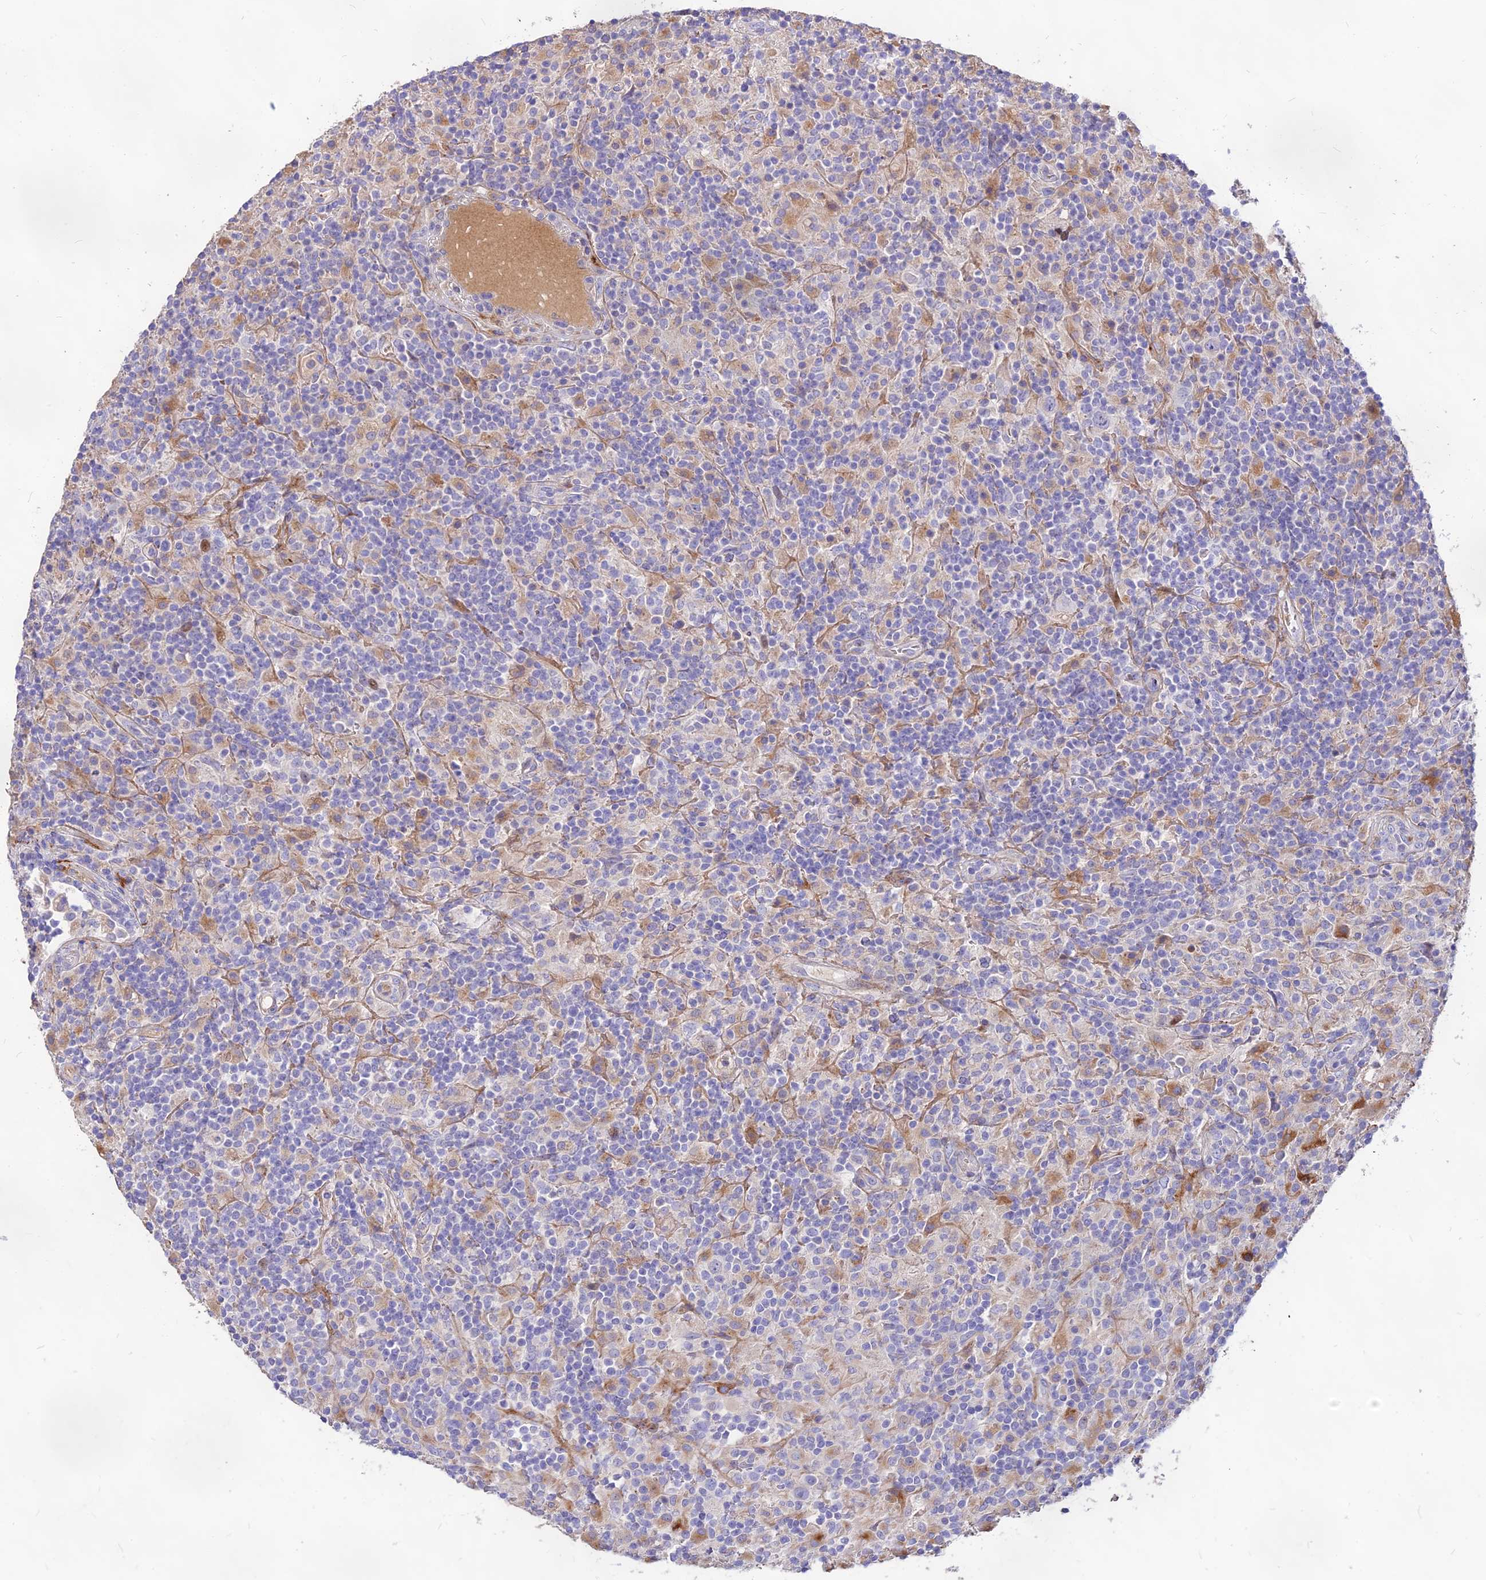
{"staining": {"intensity": "negative", "quantity": "none", "location": "none"}, "tissue": "lymphoma", "cell_type": "Tumor cells", "image_type": "cancer", "snomed": [{"axis": "morphology", "description": "Hodgkin's disease, NOS"}, {"axis": "topography", "description": "Lymph node"}], "caption": "High power microscopy micrograph of an immunohistochemistry (IHC) photomicrograph of Hodgkin's disease, revealing no significant staining in tumor cells.", "gene": "RIMOC1", "patient": {"sex": "male", "age": 70}}